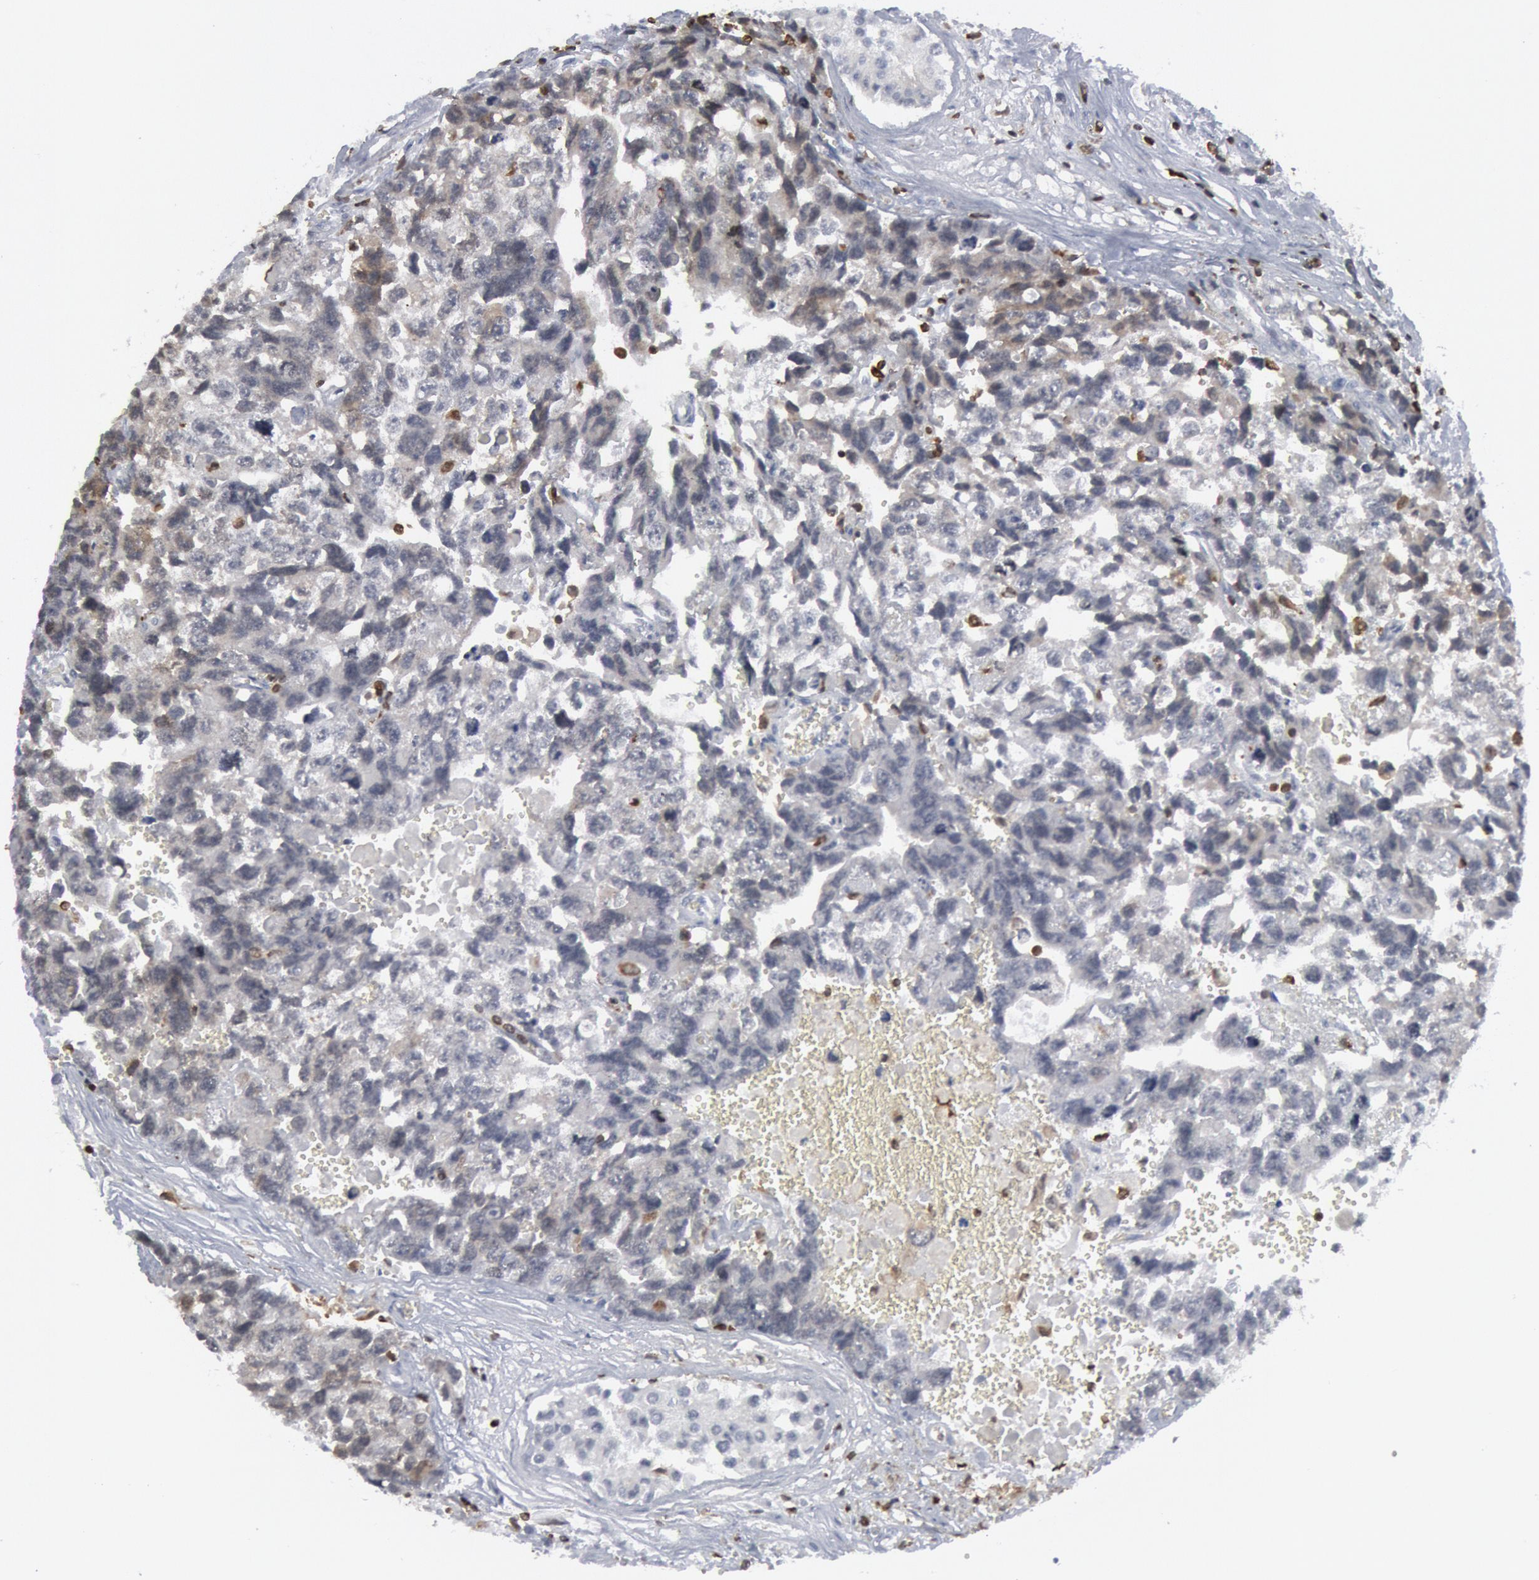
{"staining": {"intensity": "weak", "quantity": "<25%", "location": "cytoplasmic/membranous"}, "tissue": "testis cancer", "cell_type": "Tumor cells", "image_type": "cancer", "snomed": [{"axis": "morphology", "description": "Carcinoma, Embryonal, NOS"}, {"axis": "topography", "description": "Testis"}], "caption": "High magnification brightfield microscopy of testis cancer stained with DAB (3,3'-diaminobenzidine) (brown) and counterstained with hematoxylin (blue): tumor cells show no significant expression. (Brightfield microscopy of DAB immunohistochemistry at high magnification).", "gene": "PTPN6", "patient": {"sex": "male", "age": 31}}